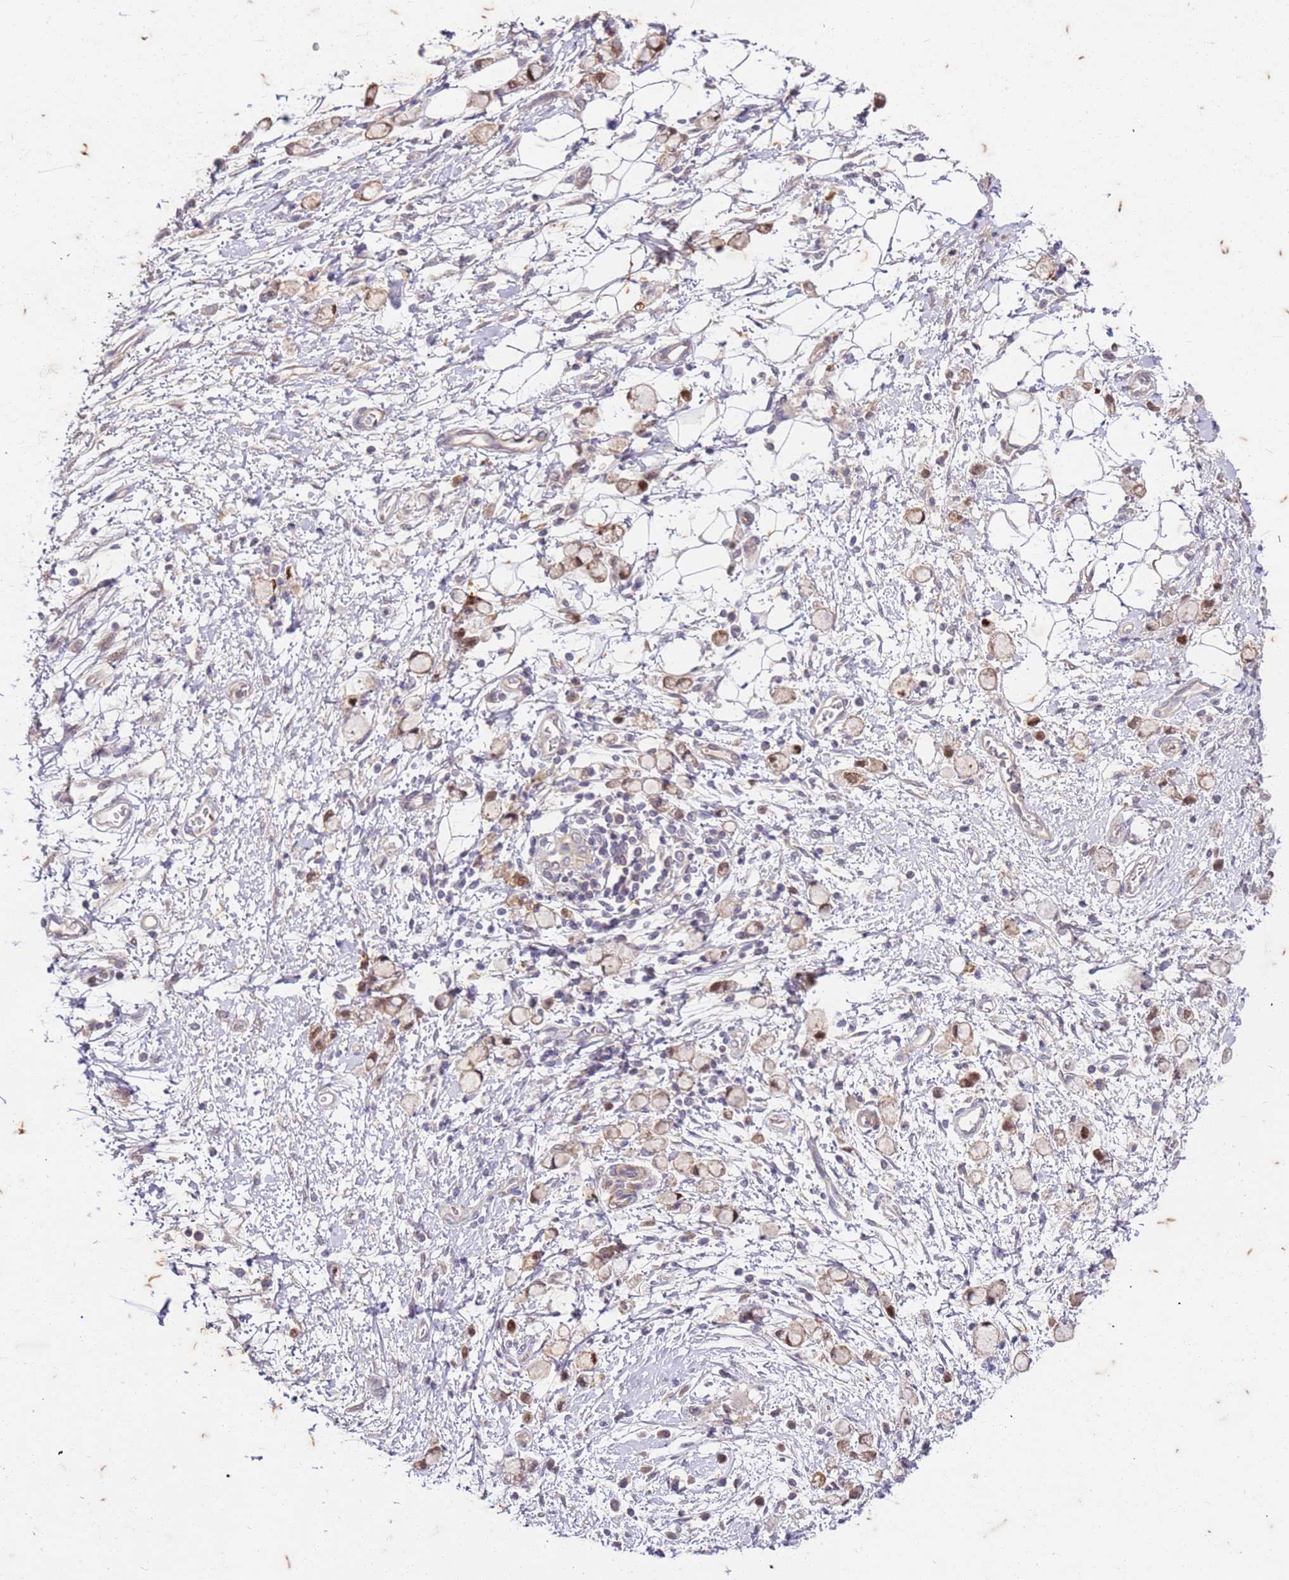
{"staining": {"intensity": "moderate", "quantity": ">75%", "location": "cytoplasmic/membranous,nuclear"}, "tissue": "stomach cancer", "cell_type": "Tumor cells", "image_type": "cancer", "snomed": [{"axis": "morphology", "description": "Adenocarcinoma, NOS"}, {"axis": "topography", "description": "Stomach"}], "caption": "An IHC photomicrograph of tumor tissue is shown. Protein staining in brown shows moderate cytoplasmic/membranous and nuclear positivity in stomach cancer within tumor cells.", "gene": "RAPGEF3", "patient": {"sex": "female", "age": 60}}